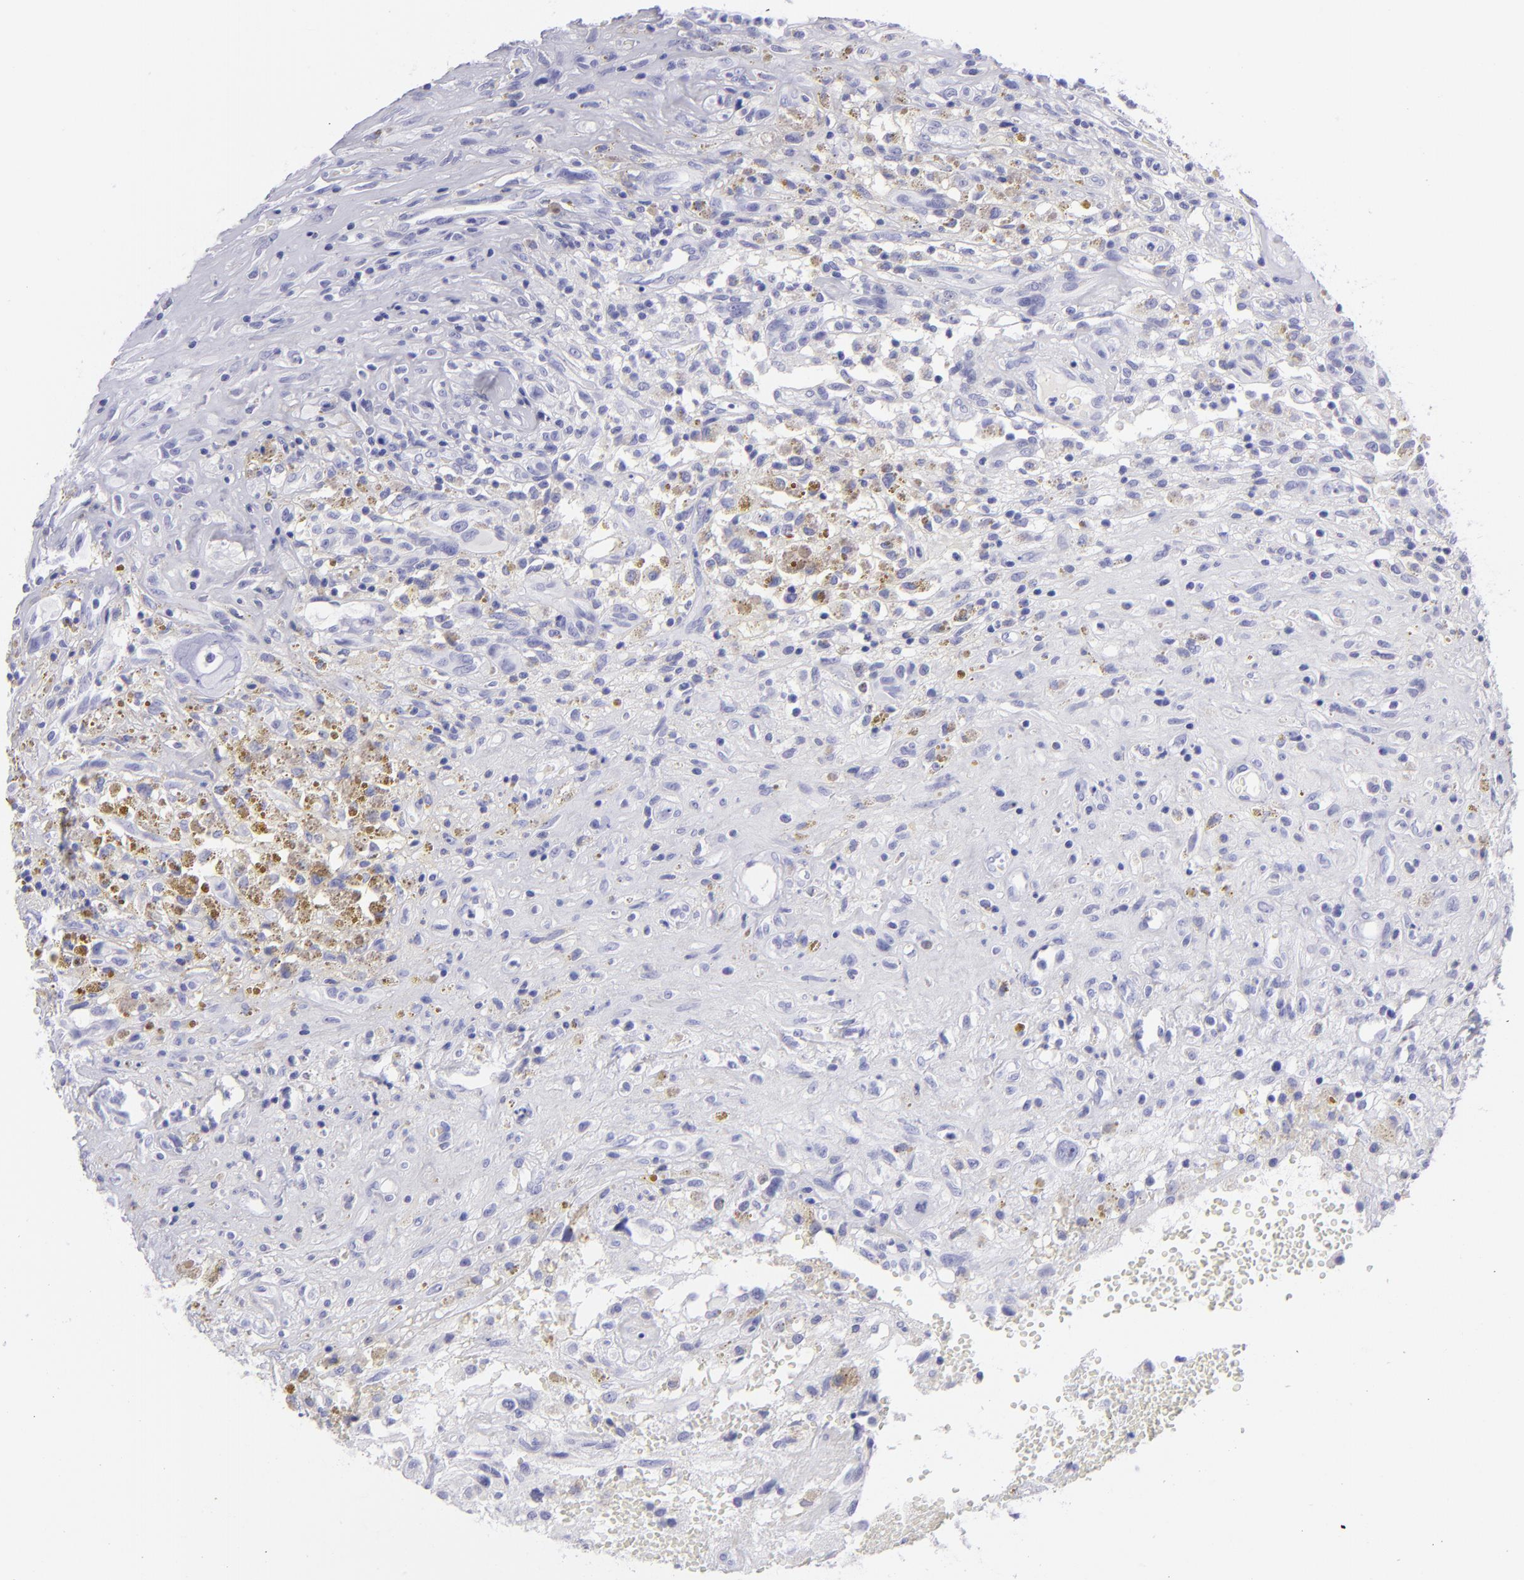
{"staining": {"intensity": "negative", "quantity": "none", "location": "none"}, "tissue": "glioma", "cell_type": "Tumor cells", "image_type": "cancer", "snomed": [{"axis": "morphology", "description": "Glioma, malignant, High grade"}, {"axis": "topography", "description": "Brain"}], "caption": "Immunohistochemistry (IHC) histopathology image of malignant glioma (high-grade) stained for a protein (brown), which exhibits no positivity in tumor cells.", "gene": "SLC1A2", "patient": {"sex": "male", "age": 66}}